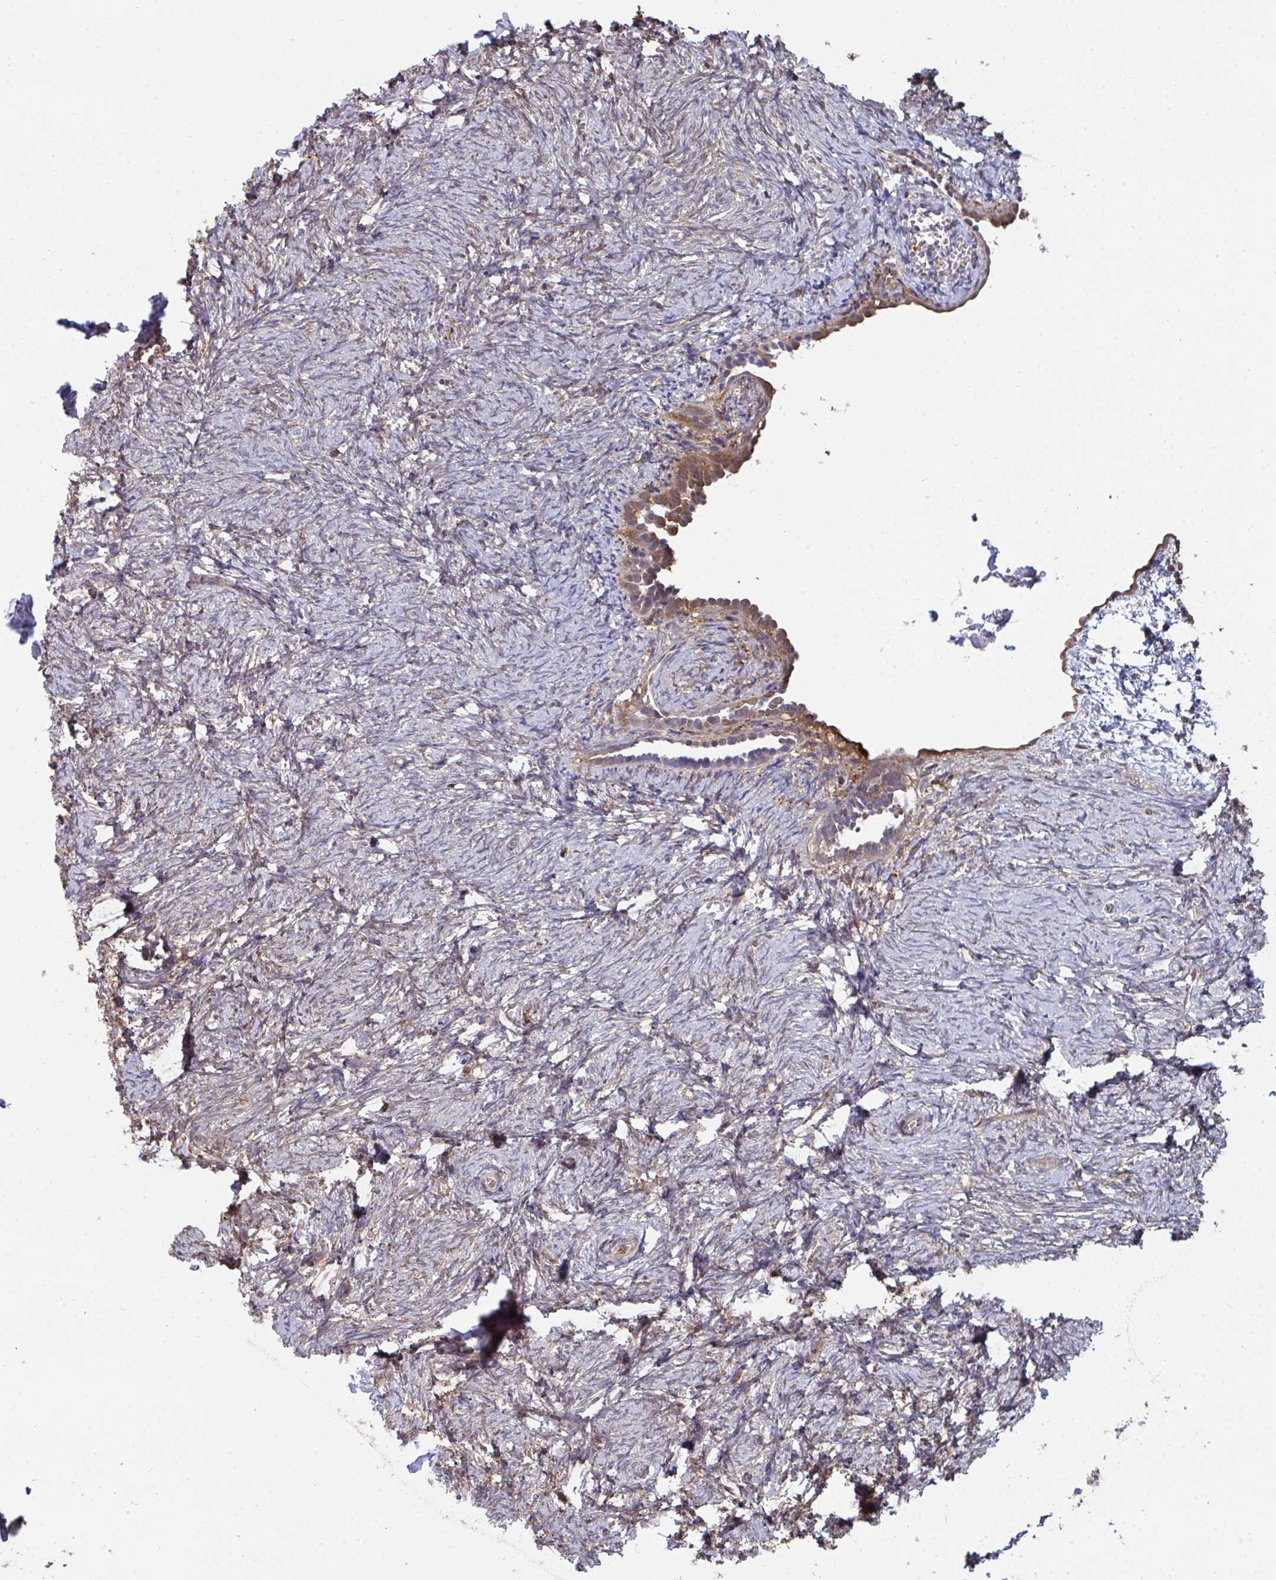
{"staining": {"intensity": "weak", "quantity": "25%-75%", "location": "cytoplasmic/membranous"}, "tissue": "ovary", "cell_type": "Ovarian stroma cells", "image_type": "normal", "snomed": [{"axis": "morphology", "description": "Normal tissue, NOS"}, {"axis": "topography", "description": "Ovary"}], "caption": "Ovarian stroma cells demonstrate weak cytoplasmic/membranous positivity in approximately 25%-75% of cells in benign ovary. The protein of interest is shown in brown color, while the nuclei are stained blue.", "gene": "TTC9C", "patient": {"sex": "female", "age": 41}}